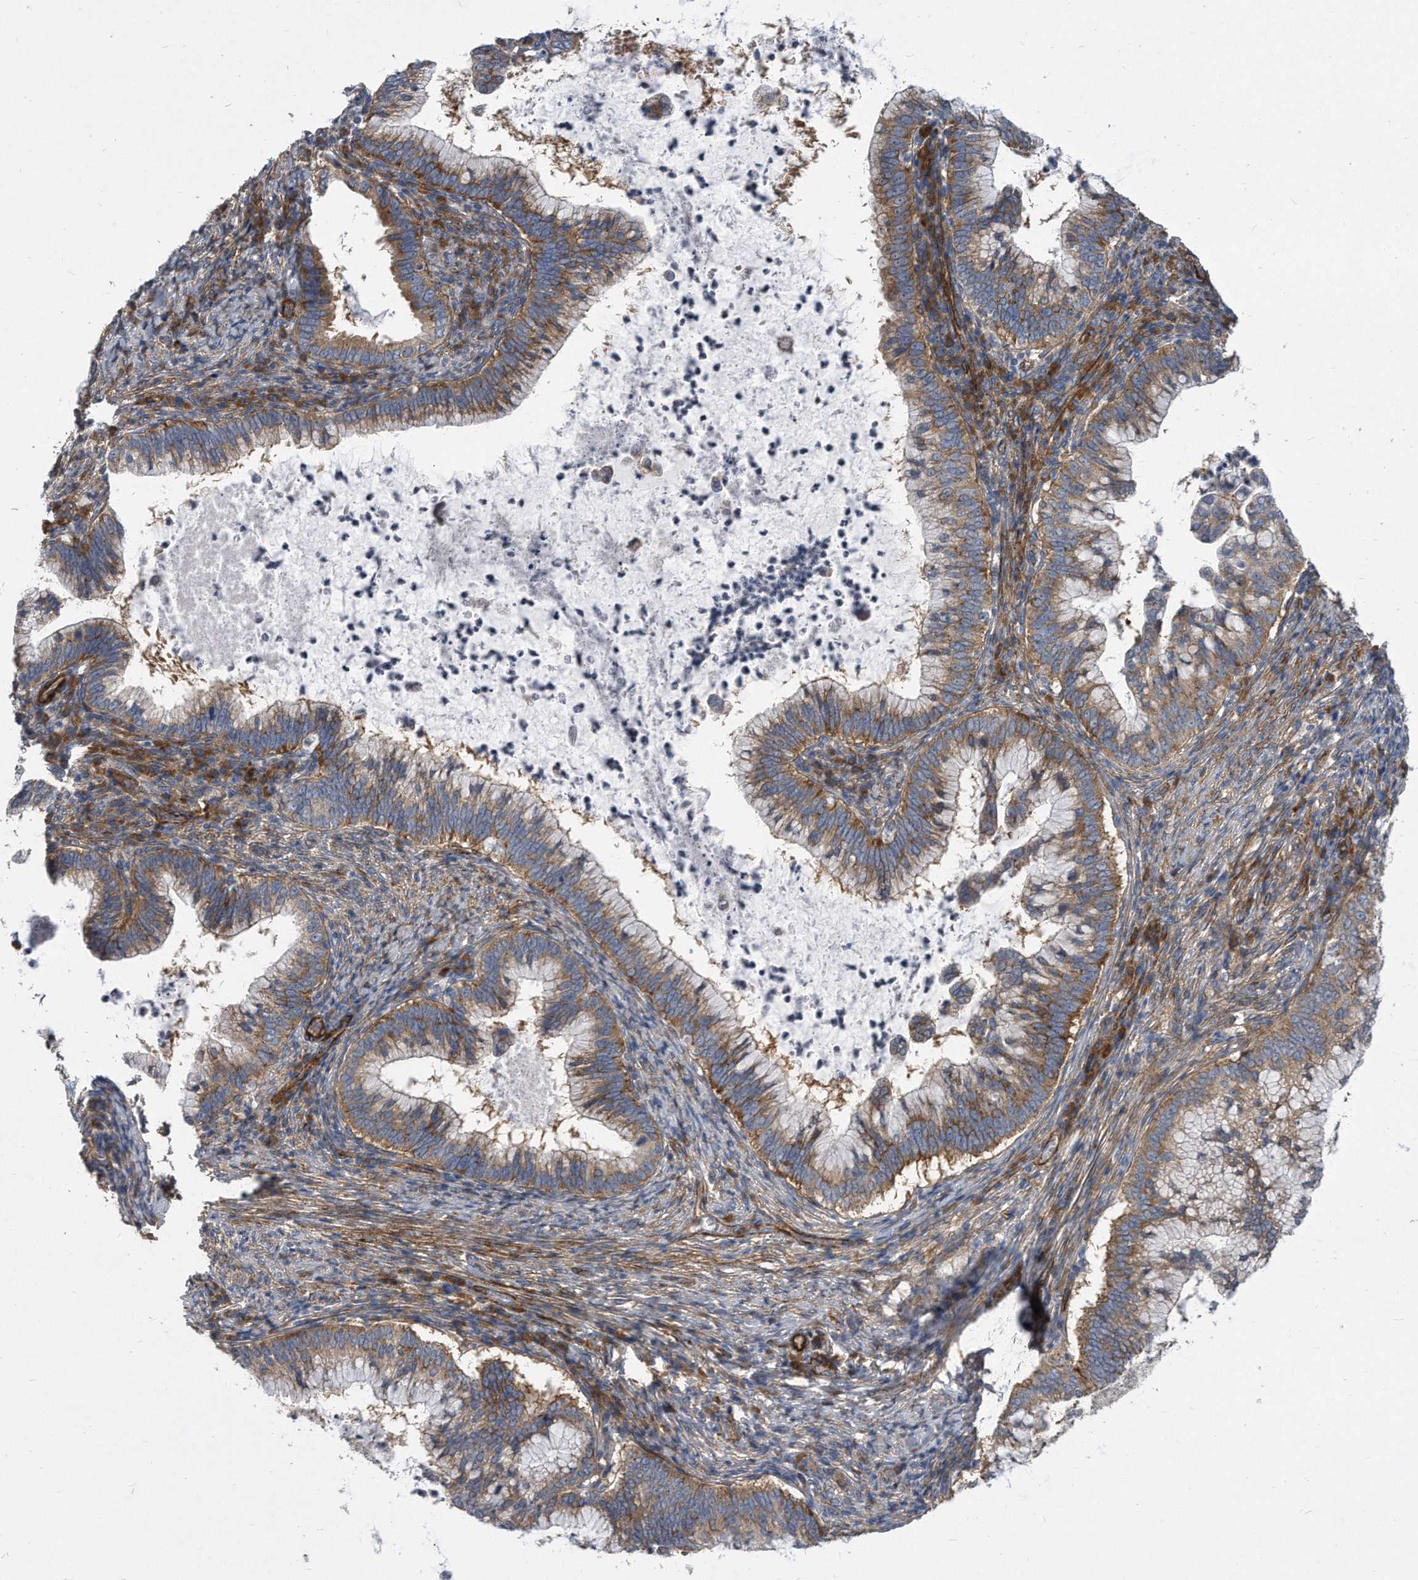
{"staining": {"intensity": "strong", "quantity": ">75%", "location": "cytoplasmic/membranous"}, "tissue": "cervical cancer", "cell_type": "Tumor cells", "image_type": "cancer", "snomed": [{"axis": "morphology", "description": "Adenocarcinoma, NOS"}, {"axis": "topography", "description": "Cervix"}], "caption": "This histopathology image displays IHC staining of human cervical adenocarcinoma, with high strong cytoplasmic/membranous staining in approximately >75% of tumor cells.", "gene": "EIF2B4", "patient": {"sex": "female", "age": 36}}